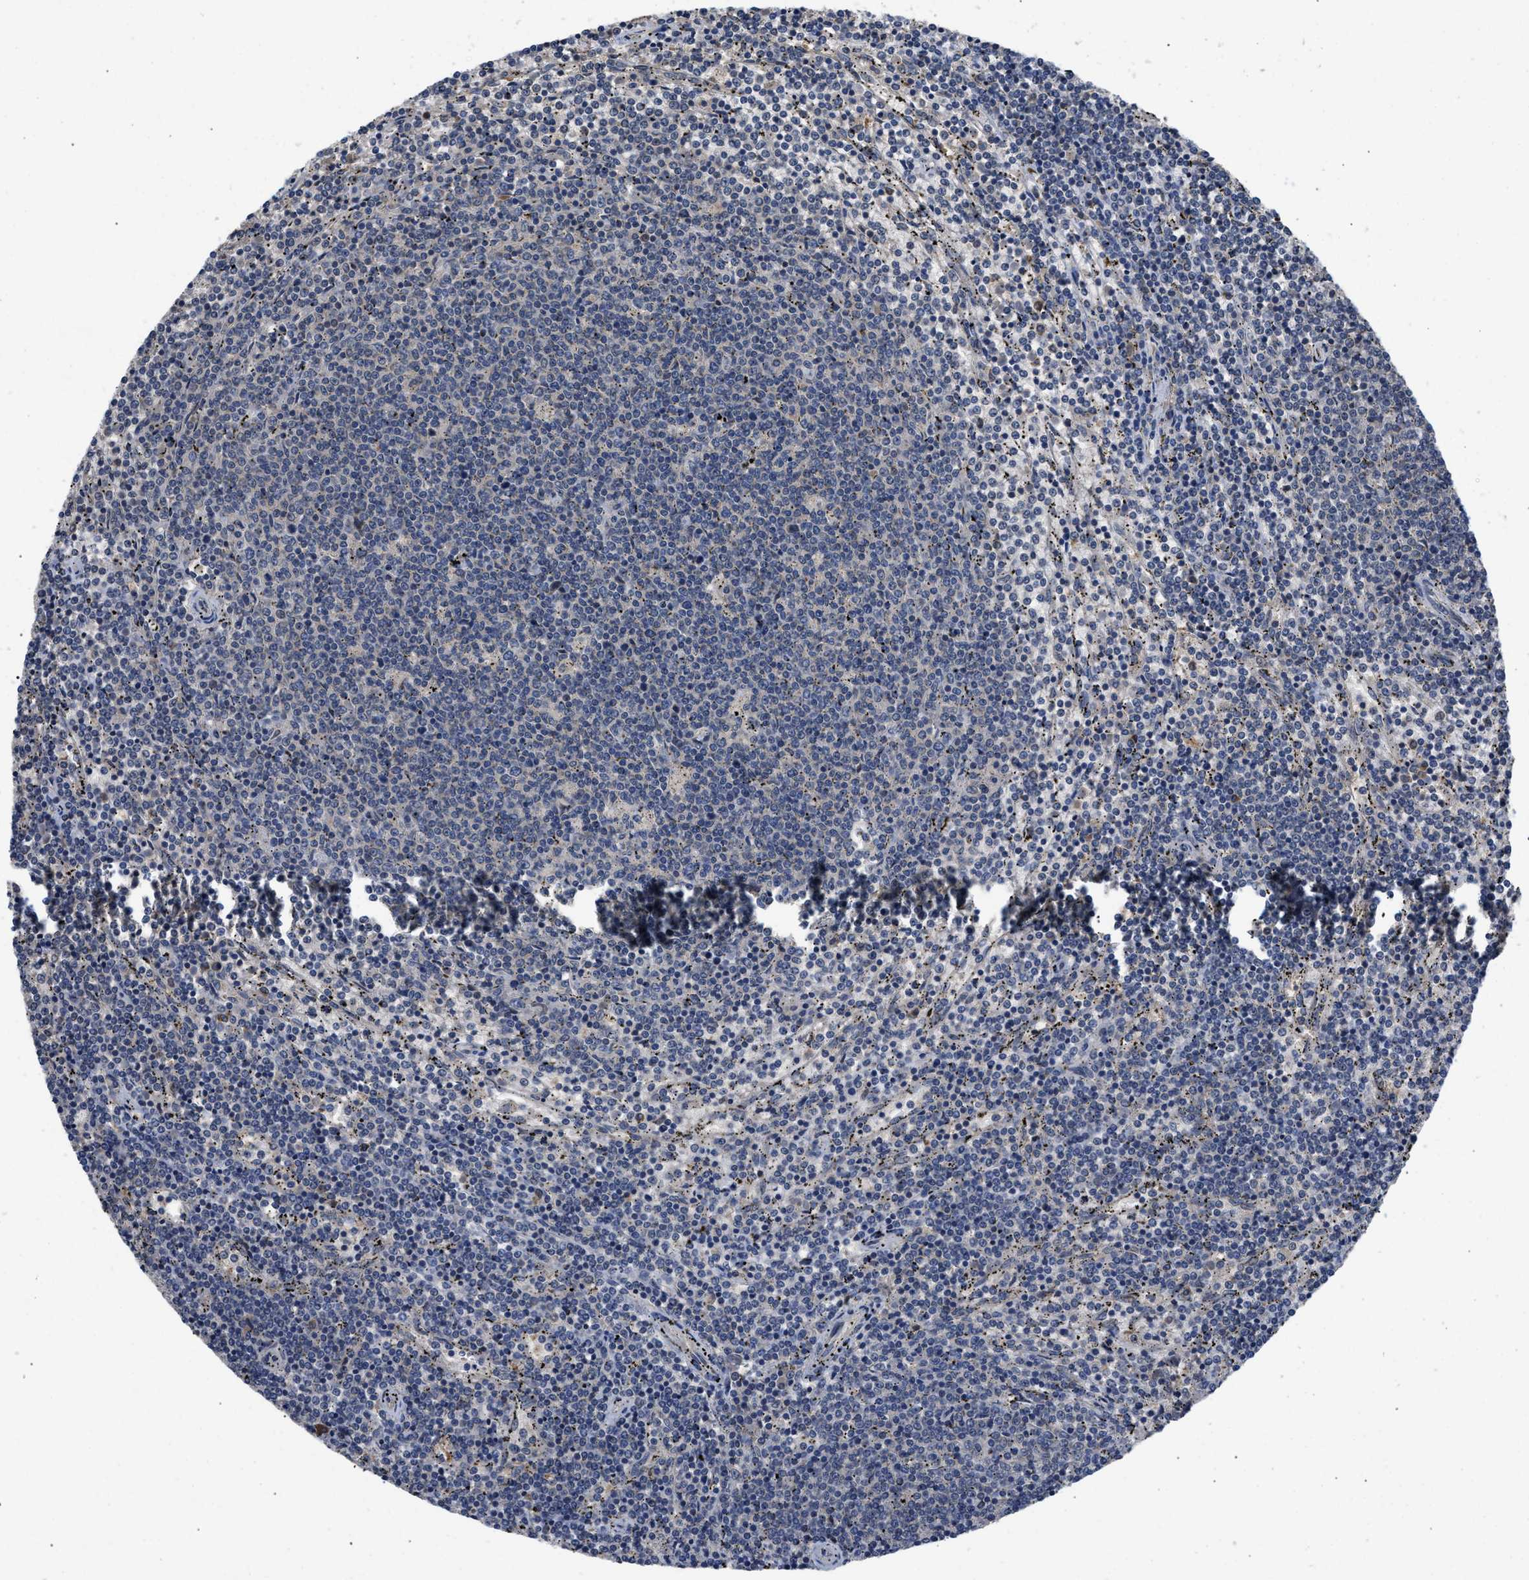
{"staining": {"intensity": "negative", "quantity": "none", "location": "none"}, "tissue": "lymphoma", "cell_type": "Tumor cells", "image_type": "cancer", "snomed": [{"axis": "morphology", "description": "Malignant lymphoma, non-Hodgkin's type, Low grade"}, {"axis": "topography", "description": "Spleen"}], "caption": "Low-grade malignant lymphoma, non-Hodgkin's type stained for a protein using immunohistochemistry (IHC) exhibits no expression tumor cells.", "gene": "VPS4A", "patient": {"sex": "female", "age": 50}}